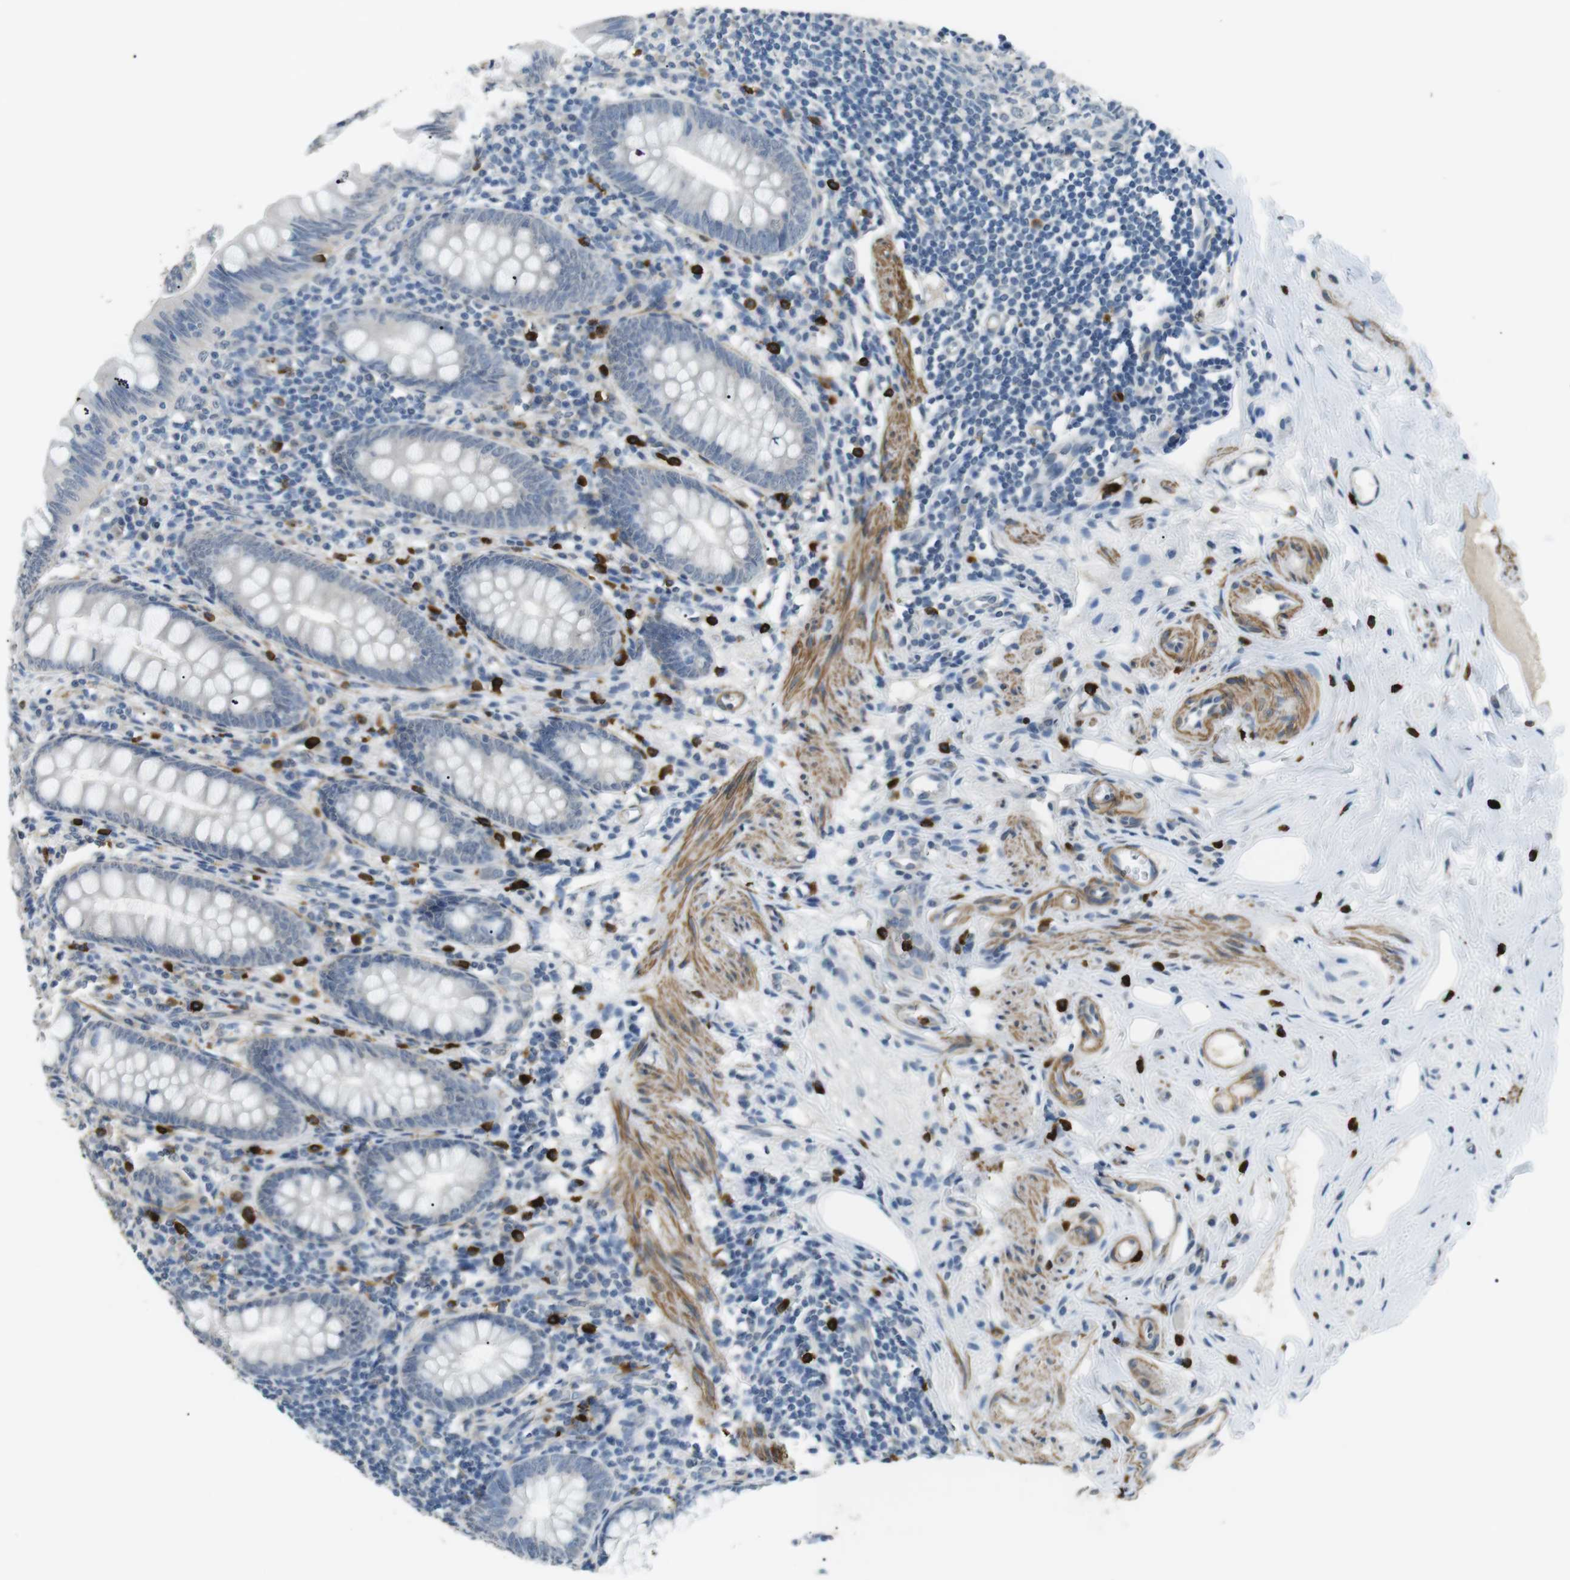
{"staining": {"intensity": "negative", "quantity": "none", "location": "none"}, "tissue": "appendix", "cell_type": "Glandular cells", "image_type": "normal", "snomed": [{"axis": "morphology", "description": "Normal tissue, NOS"}, {"axis": "topography", "description": "Appendix"}], "caption": "There is no significant staining in glandular cells of appendix. (Brightfield microscopy of DAB (3,3'-diaminobenzidine) IHC at high magnification).", "gene": "GZMM", "patient": {"sex": "female", "age": 77}}